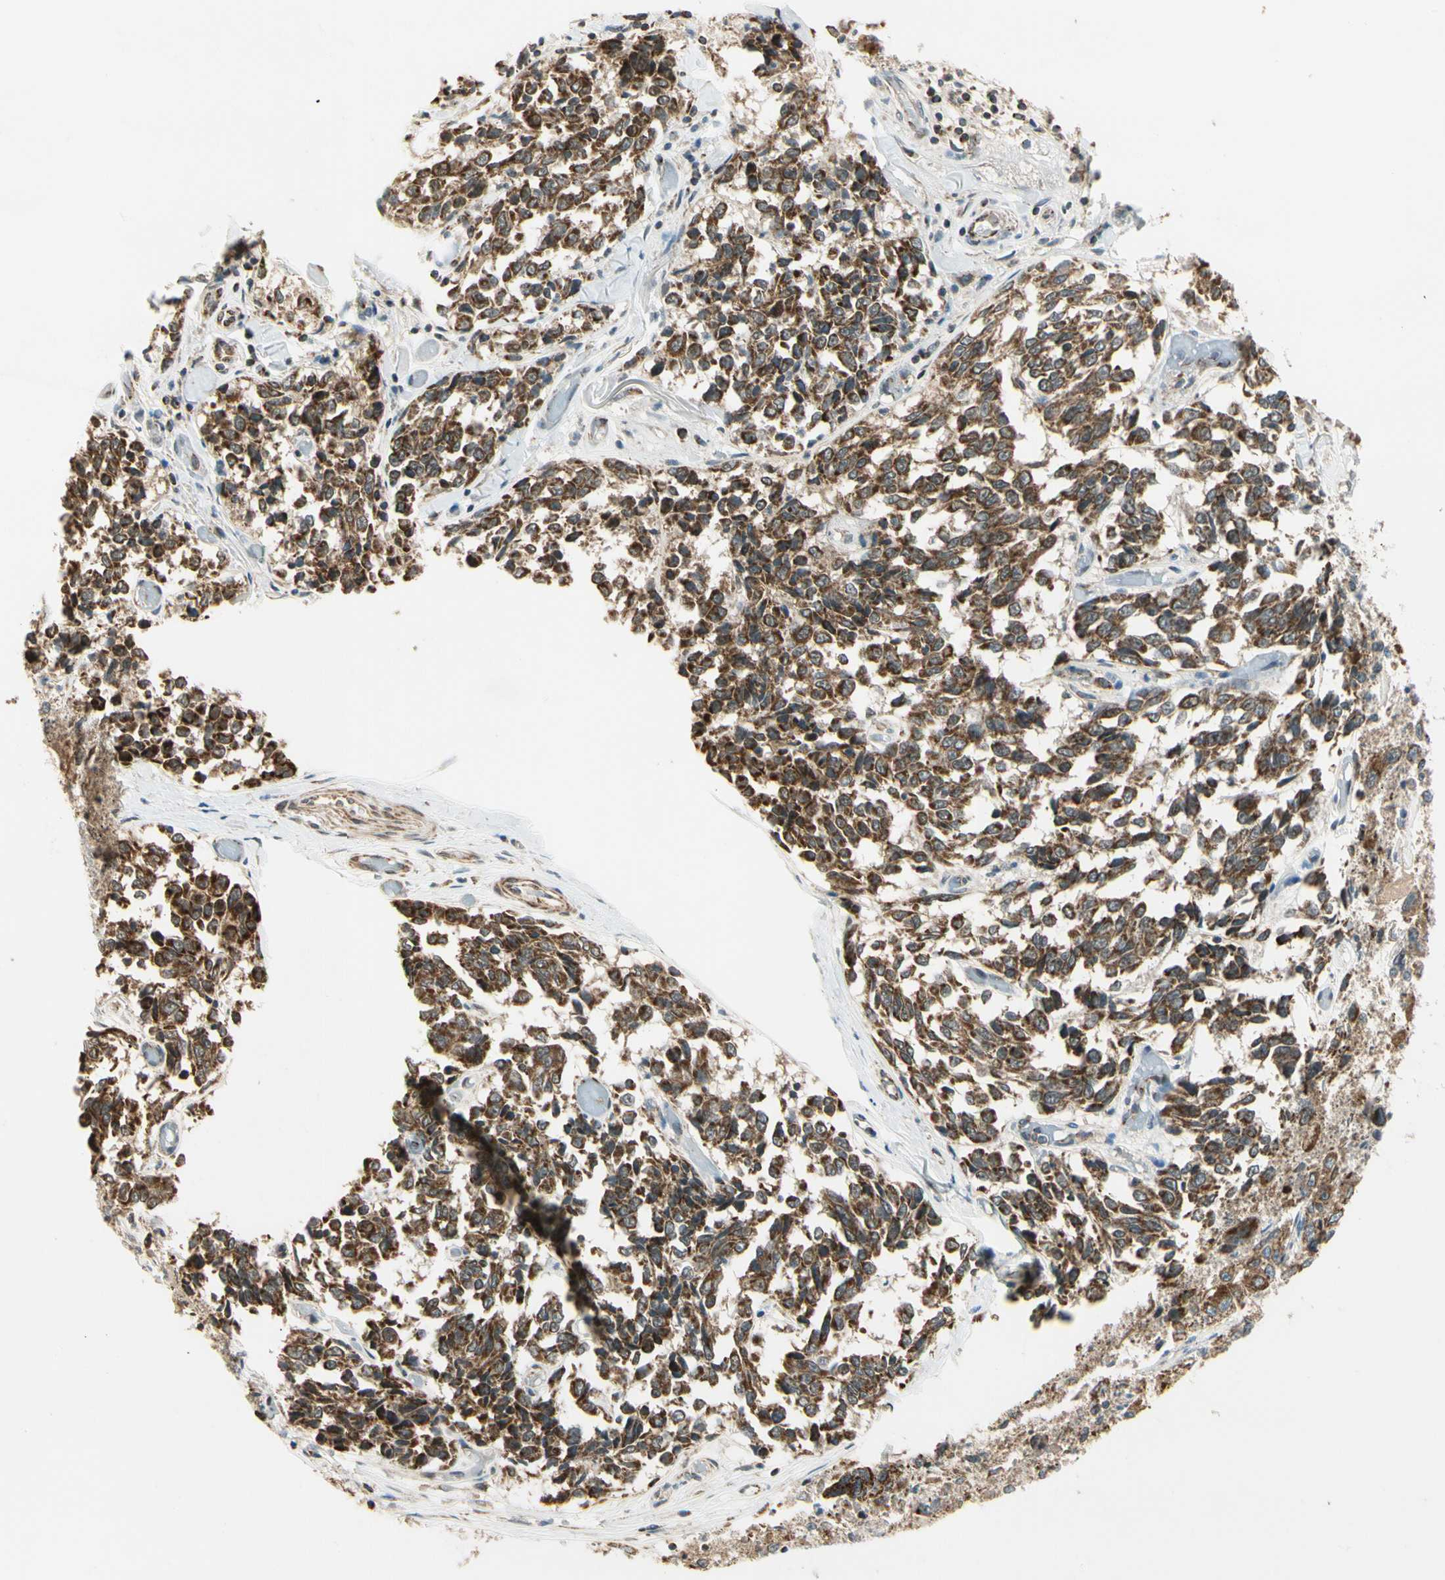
{"staining": {"intensity": "strong", "quantity": ">75%", "location": "cytoplasmic/membranous"}, "tissue": "melanoma", "cell_type": "Tumor cells", "image_type": "cancer", "snomed": [{"axis": "morphology", "description": "Malignant melanoma, NOS"}, {"axis": "topography", "description": "Skin"}], "caption": "High-power microscopy captured an immunohistochemistry (IHC) histopathology image of malignant melanoma, revealing strong cytoplasmic/membranous expression in approximately >75% of tumor cells. (brown staining indicates protein expression, while blue staining denotes nuclei).", "gene": "KHDC4", "patient": {"sex": "female", "age": 64}}